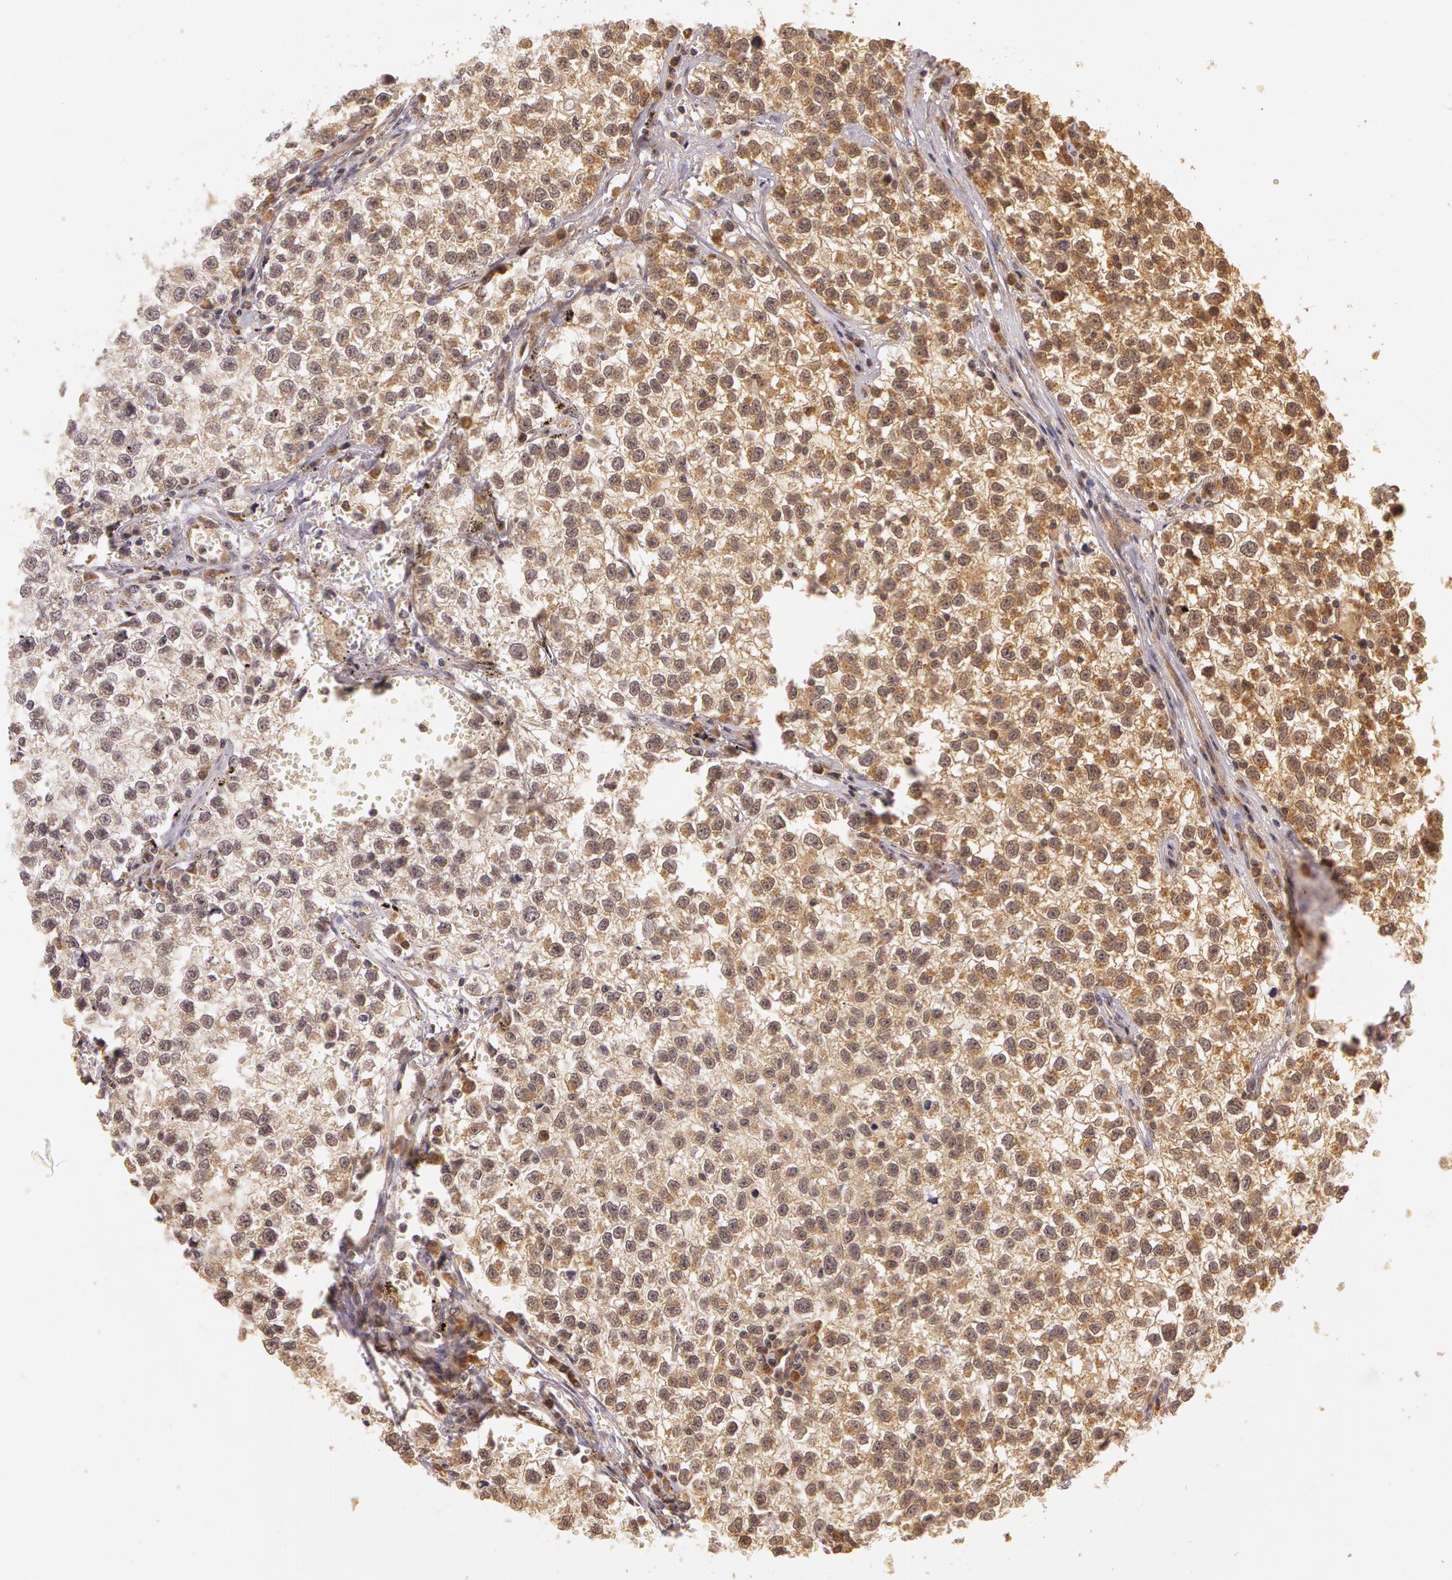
{"staining": {"intensity": "moderate", "quantity": ">75%", "location": "cytoplasmic/membranous"}, "tissue": "testis cancer", "cell_type": "Tumor cells", "image_type": "cancer", "snomed": [{"axis": "morphology", "description": "Seminoma, NOS"}, {"axis": "topography", "description": "Testis"}], "caption": "Immunohistochemical staining of human testis cancer (seminoma) exhibits medium levels of moderate cytoplasmic/membranous protein positivity in approximately >75% of tumor cells.", "gene": "ASCC2", "patient": {"sex": "male", "age": 35}}